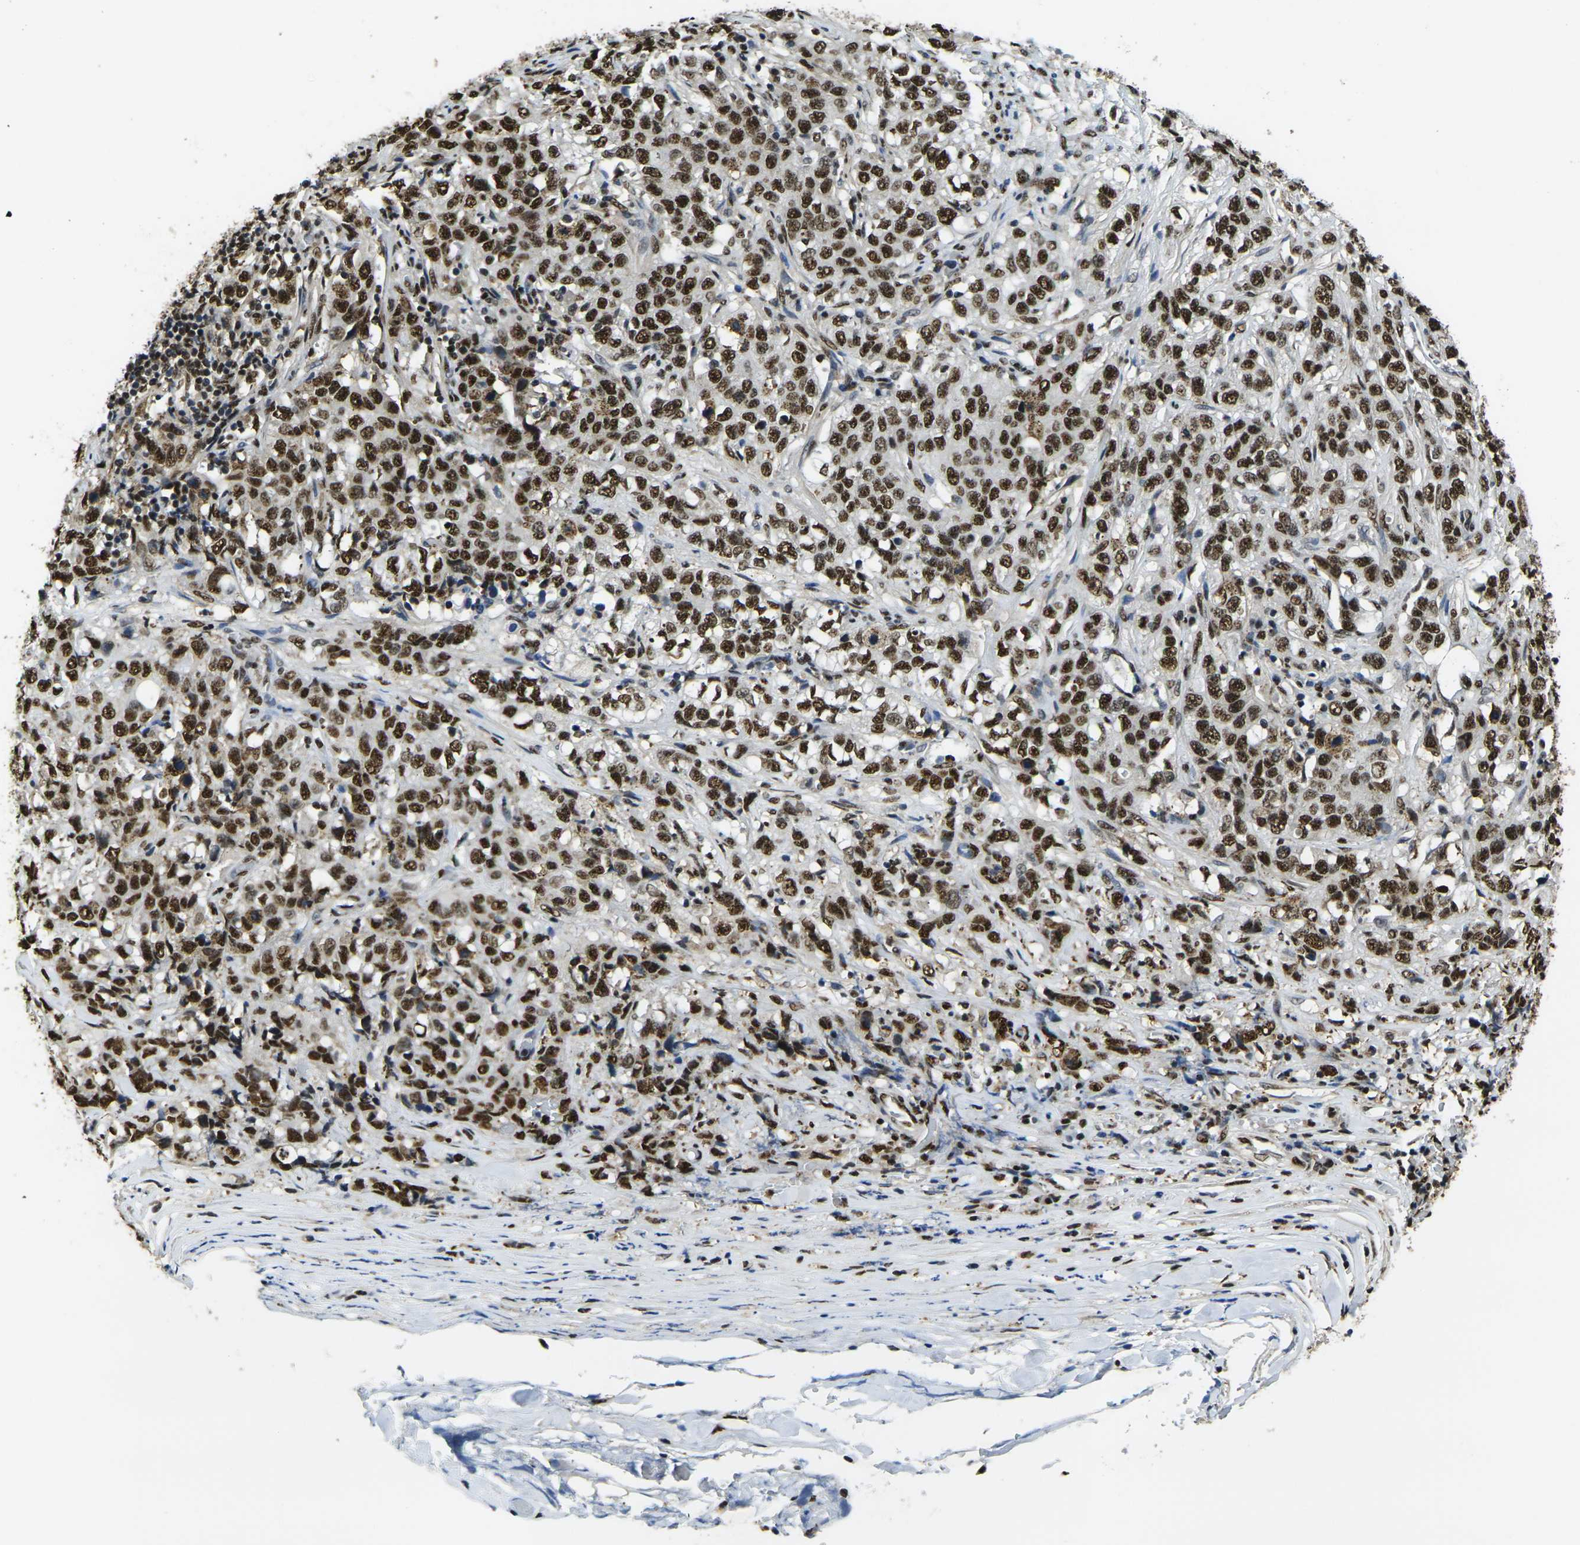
{"staining": {"intensity": "strong", "quantity": ">75%", "location": "nuclear"}, "tissue": "stomach cancer", "cell_type": "Tumor cells", "image_type": "cancer", "snomed": [{"axis": "morphology", "description": "Adenocarcinoma, NOS"}, {"axis": "topography", "description": "Stomach"}], "caption": "Adenocarcinoma (stomach) stained with a brown dye exhibits strong nuclear positive positivity in about >75% of tumor cells.", "gene": "SMARCC1", "patient": {"sex": "male", "age": 48}}